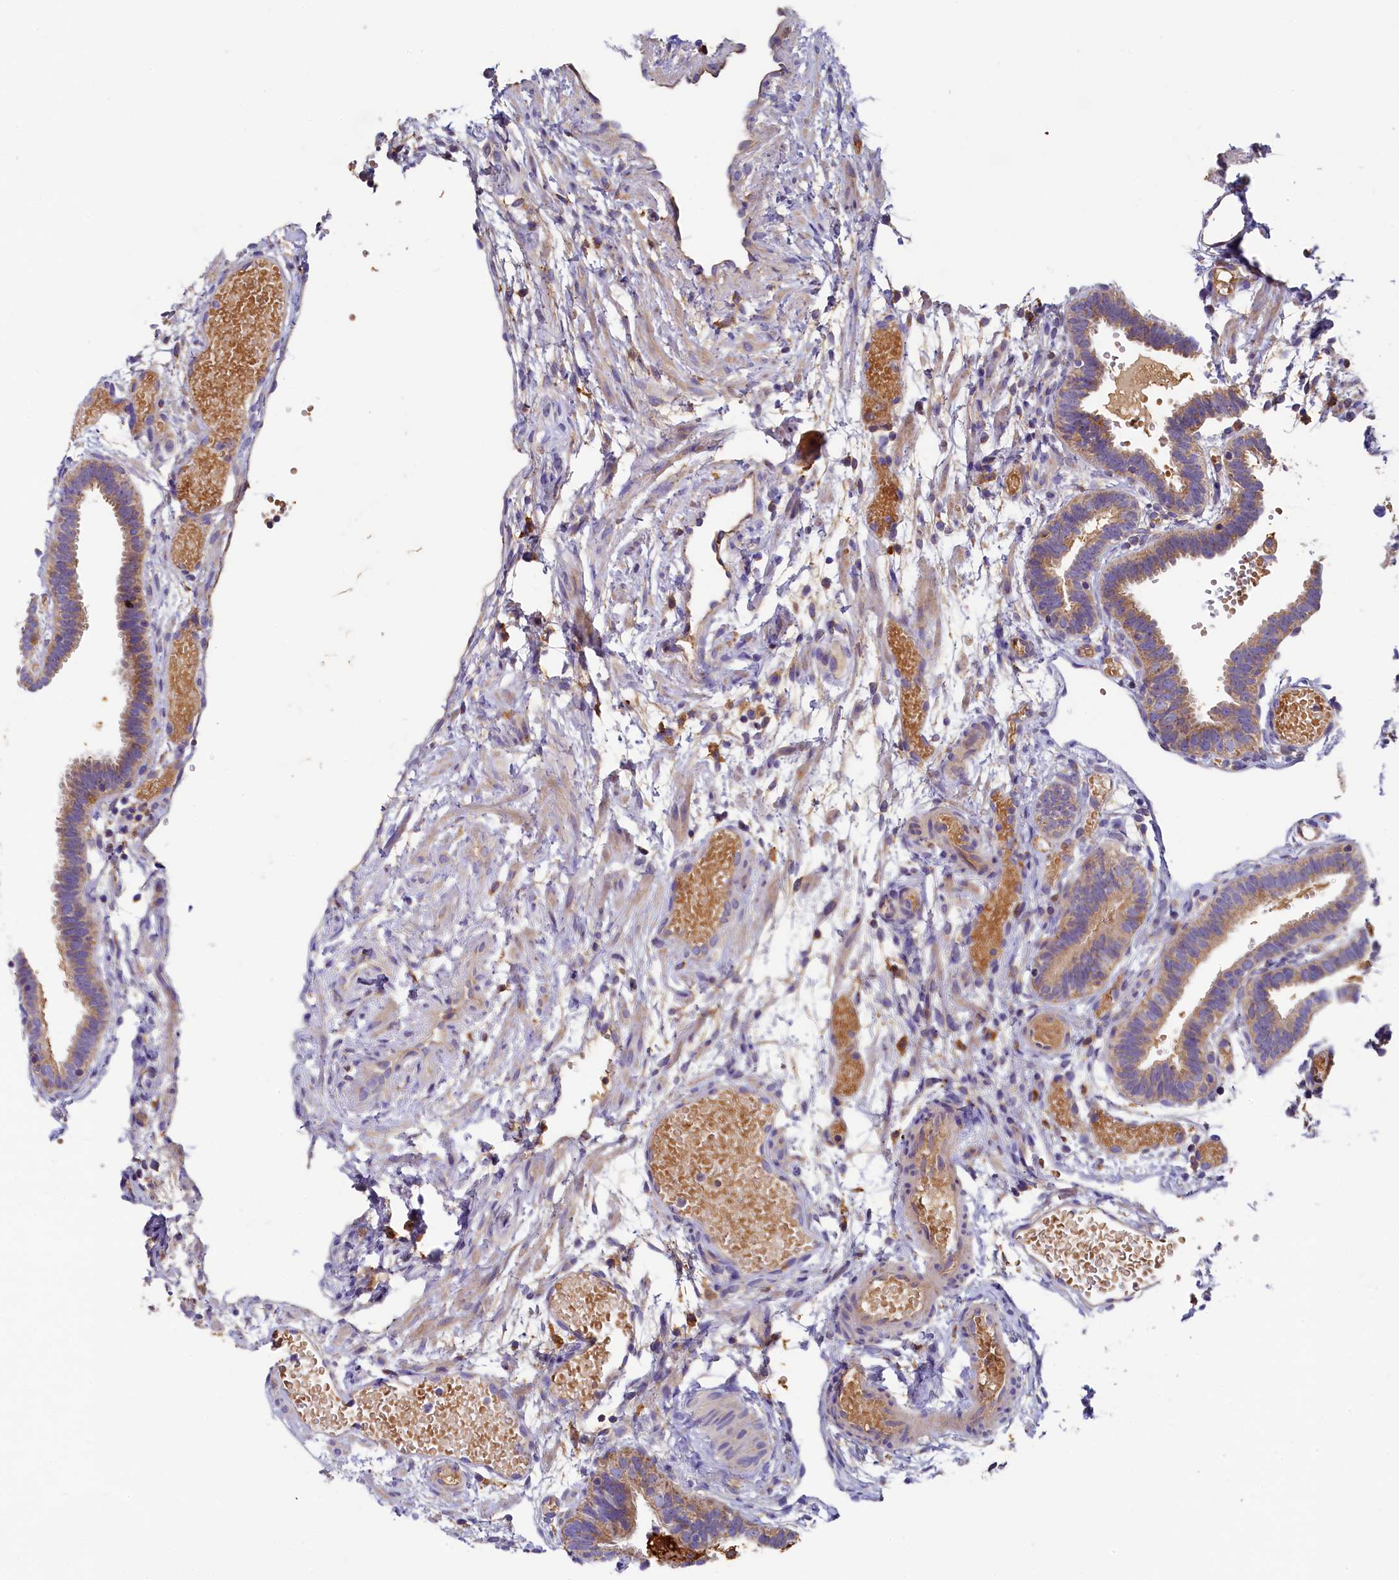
{"staining": {"intensity": "moderate", "quantity": ">75%", "location": "cytoplasmic/membranous"}, "tissue": "fallopian tube", "cell_type": "Glandular cells", "image_type": "normal", "snomed": [{"axis": "morphology", "description": "Normal tissue, NOS"}, {"axis": "topography", "description": "Fallopian tube"}], "caption": "IHC photomicrograph of benign fallopian tube stained for a protein (brown), which exhibits medium levels of moderate cytoplasmic/membranous expression in about >75% of glandular cells.", "gene": "SEC31B", "patient": {"sex": "female", "age": 37}}